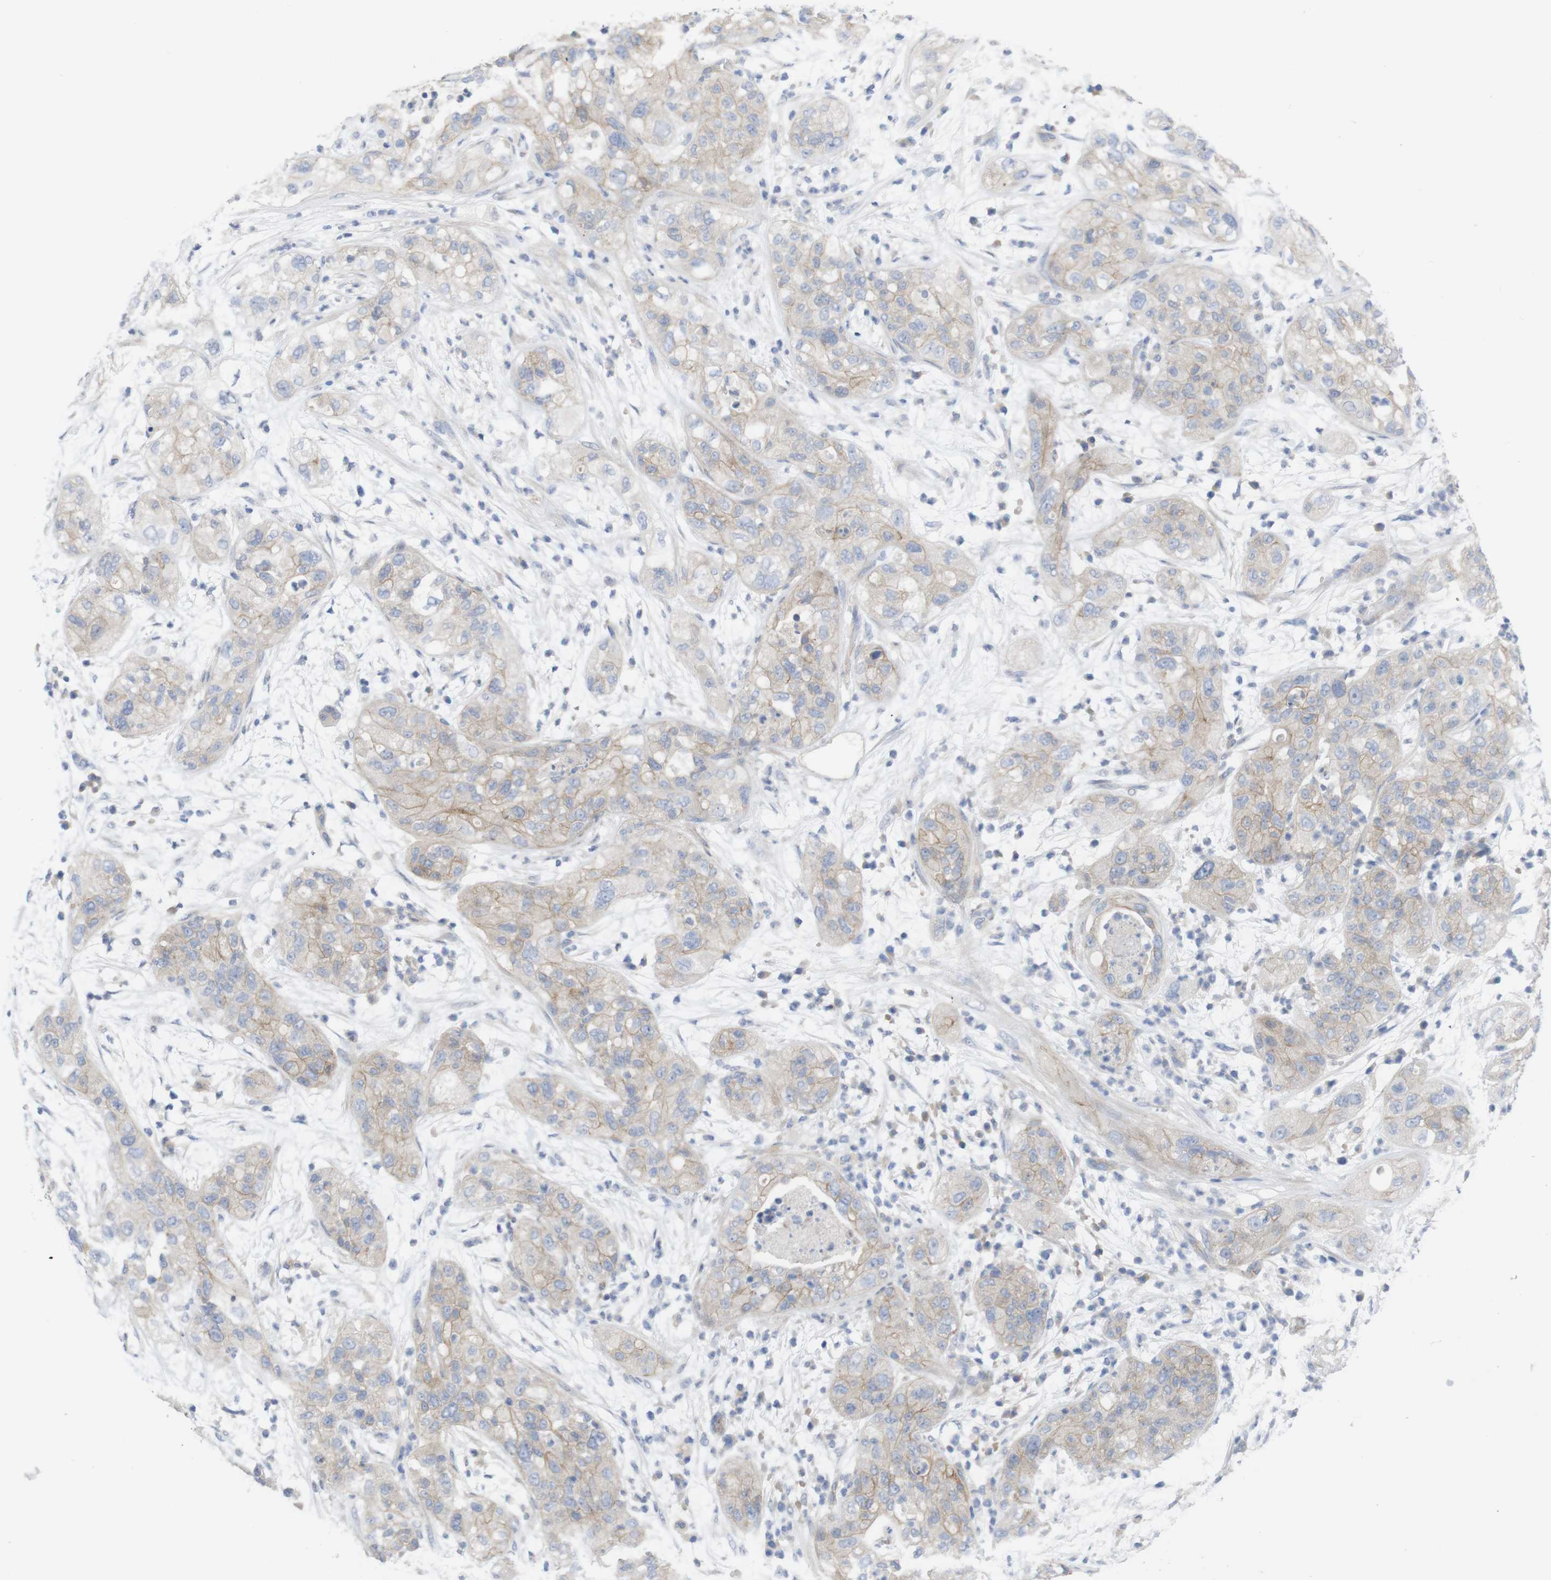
{"staining": {"intensity": "weak", "quantity": "25%-75%", "location": "cytoplasmic/membranous"}, "tissue": "pancreatic cancer", "cell_type": "Tumor cells", "image_type": "cancer", "snomed": [{"axis": "morphology", "description": "Adenocarcinoma, NOS"}, {"axis": "topography", "description": "Pancreas"}], "caption": "Immunohistochemistry micrograph of human pancreatic adenocarcinoma stained for a protein (brown), which reveals low levels of weak cytoplasmic/membranous expression in about 25%-75% of tumor cells.", "gene": "KIDINS220", "patient": {"sex": "female", "age": 78}}